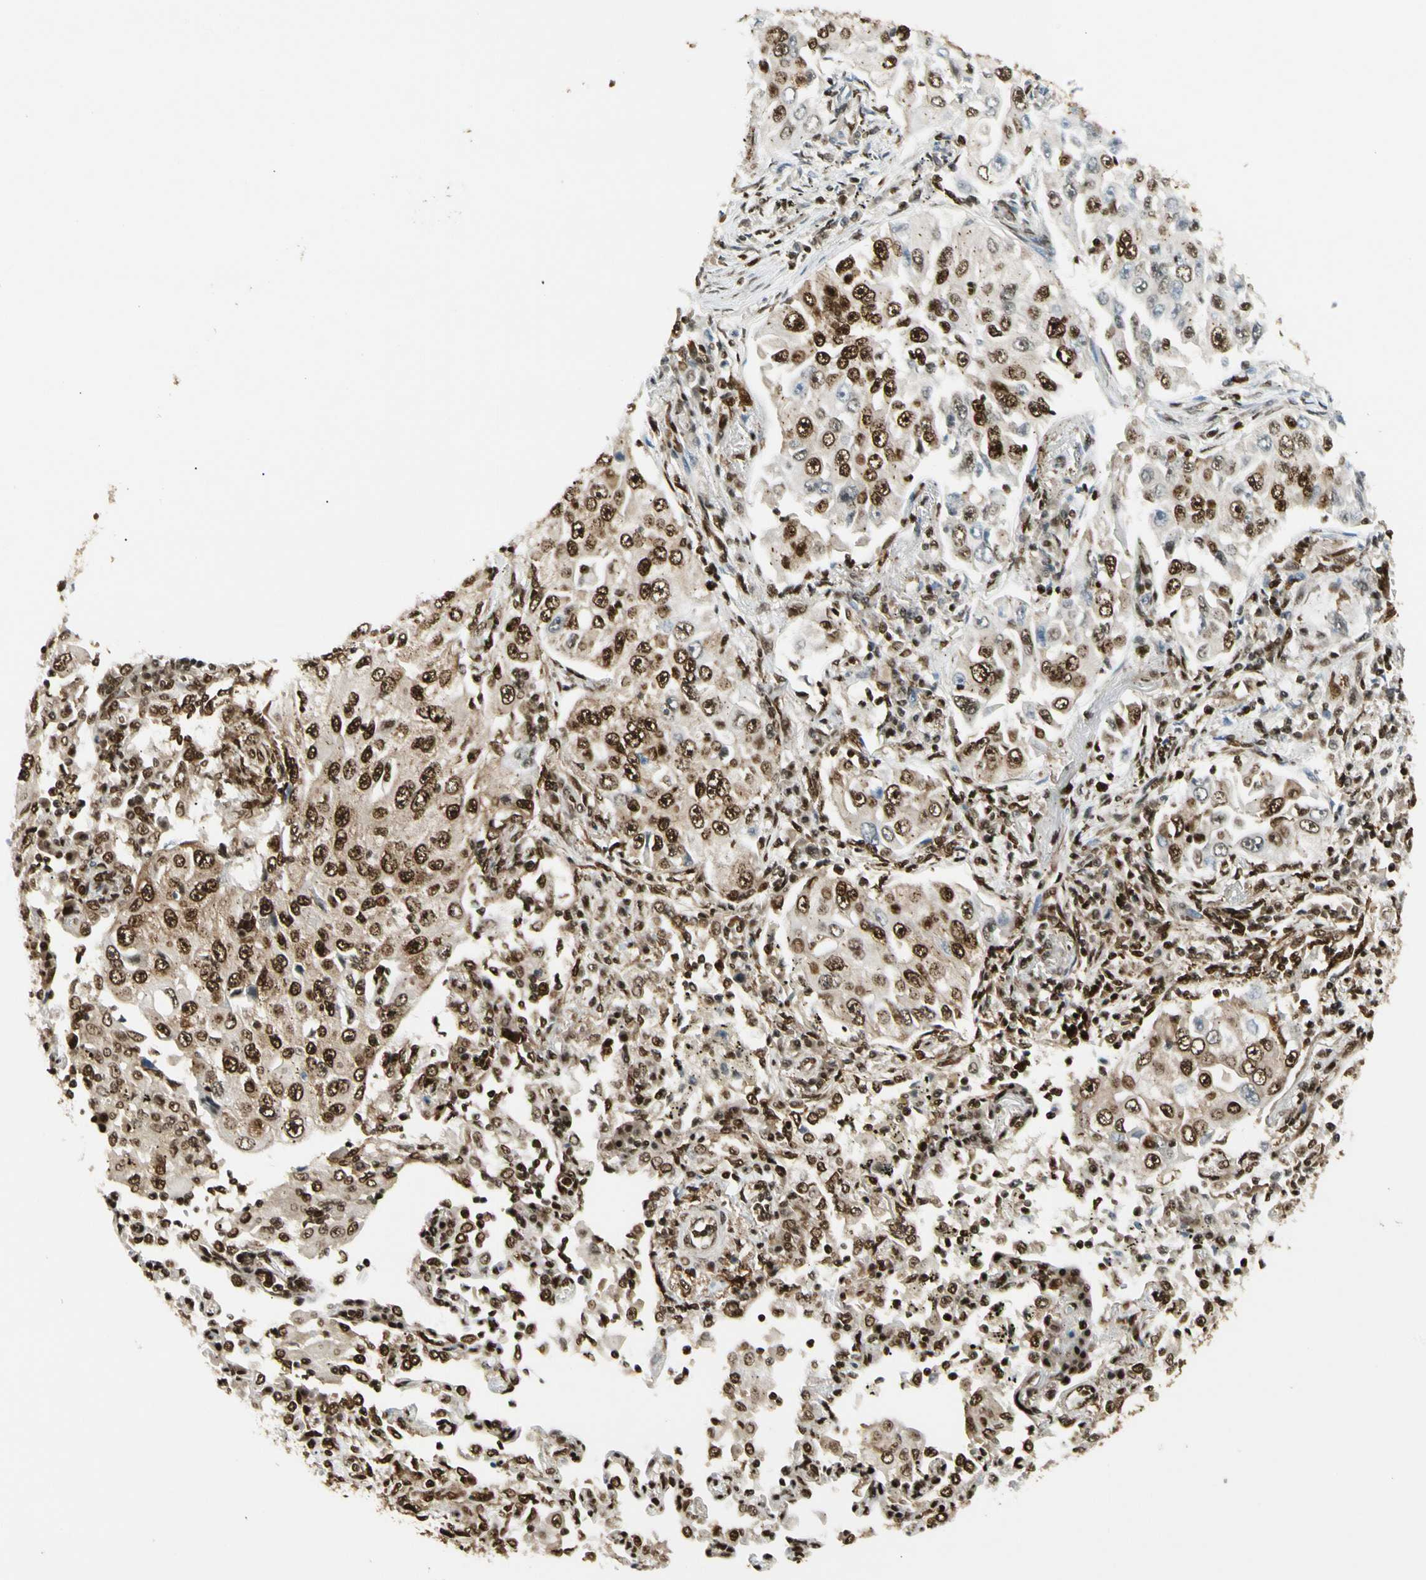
{"staining": {"intensity": "strong", "quantity": ">75%", "location": "cytoplasmic/membranous,nuclear"}, "tissue": "lung cancer", "cell_type": "Tumor cells", "image_type": "cancer", "snomed": [{"axis": "morphology", "description": "Adenocarcinoma, NOS"}, {"axis": "topography", "description": "Lung"}], "caption": "An image showing strong cytoplasmic/membranous and nuclear staining in about >75% of tumor cells in lung adenocarcinoma, as visualized by brown immunohistochemical staining.", "gene": "FUS", "patient": {"sex": "male", "age": 84}}